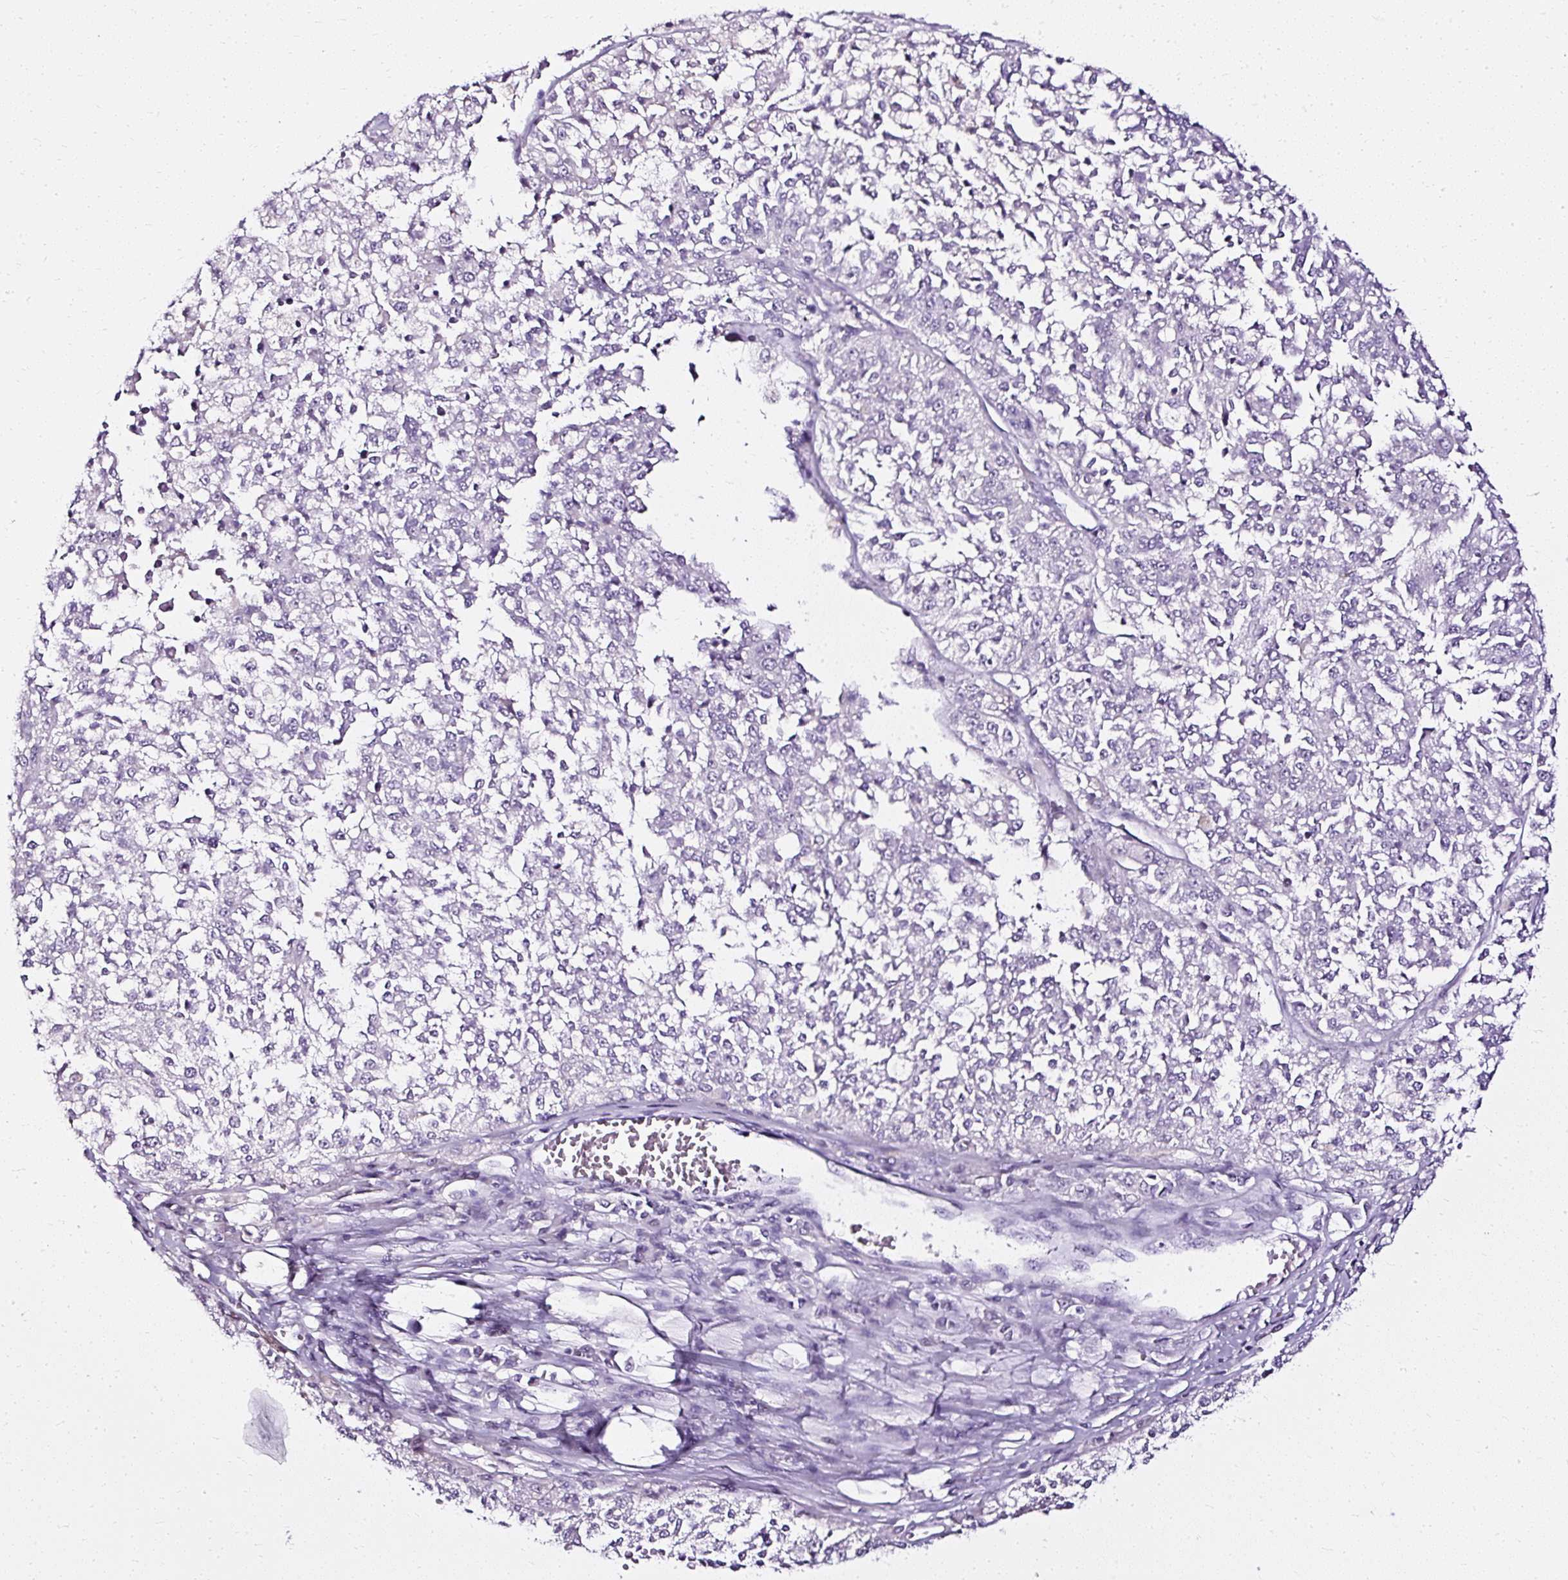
{"staining": {"intensity": "negative", "quantity": "none", "location": "none"}, "tissue": "melanoma", "cell_type": "Tumor cells", "image_type": "cancer", "snomed": [{"axis": "morphology", "description": "Malignant melanoma, NOS"}, {"axis": "topography", "description": "Skin"}], "caption": "The immunohistochemistry (IHC) micrograph has no significant positivity in tumor cells of malignant melanoma tissue.", "gene": "ATP2A1", "patient": {"sex": "female", "age": 64}}